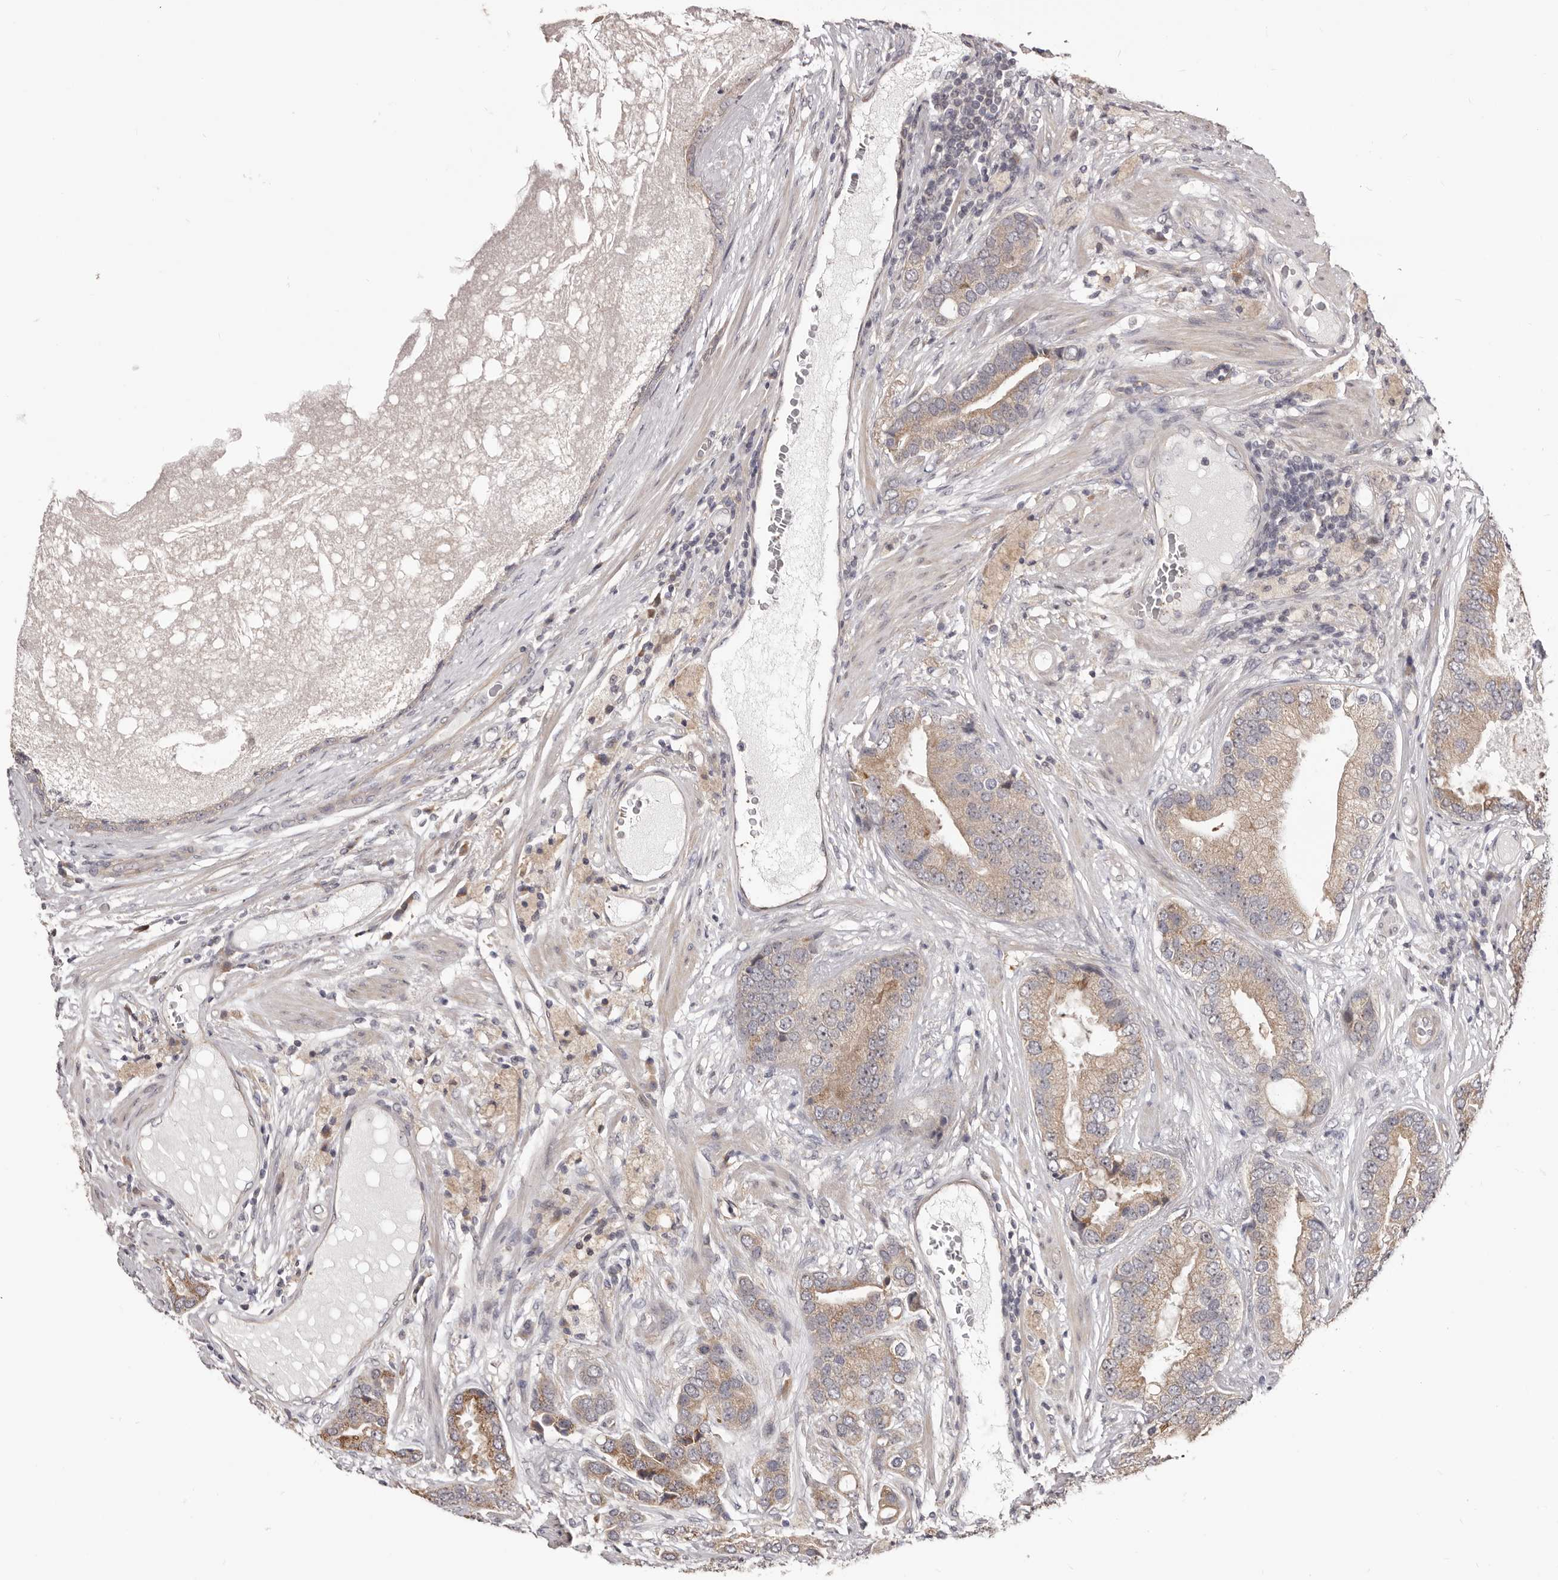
{"staining": {"intensity": "moderate", "quantity": ">75%", "location": "cytoplasmic/membranous"}, "tissue": "prostate cancer", "cell_type": "Tumor cells", "image_type": "cancer", "snomed": [{"axis": "morphology", "description": "Adenocarcinoma, High grade"}, {"axis": "topography", "description": "Prostate"}], "caption": "A micrograph of human prostate cancer stained for a protein shows moderate cytoplasmic/membranous brown staining in tumor cells.", "gene": "NOL12", "patient": {"sex": "male", "age": 70}}